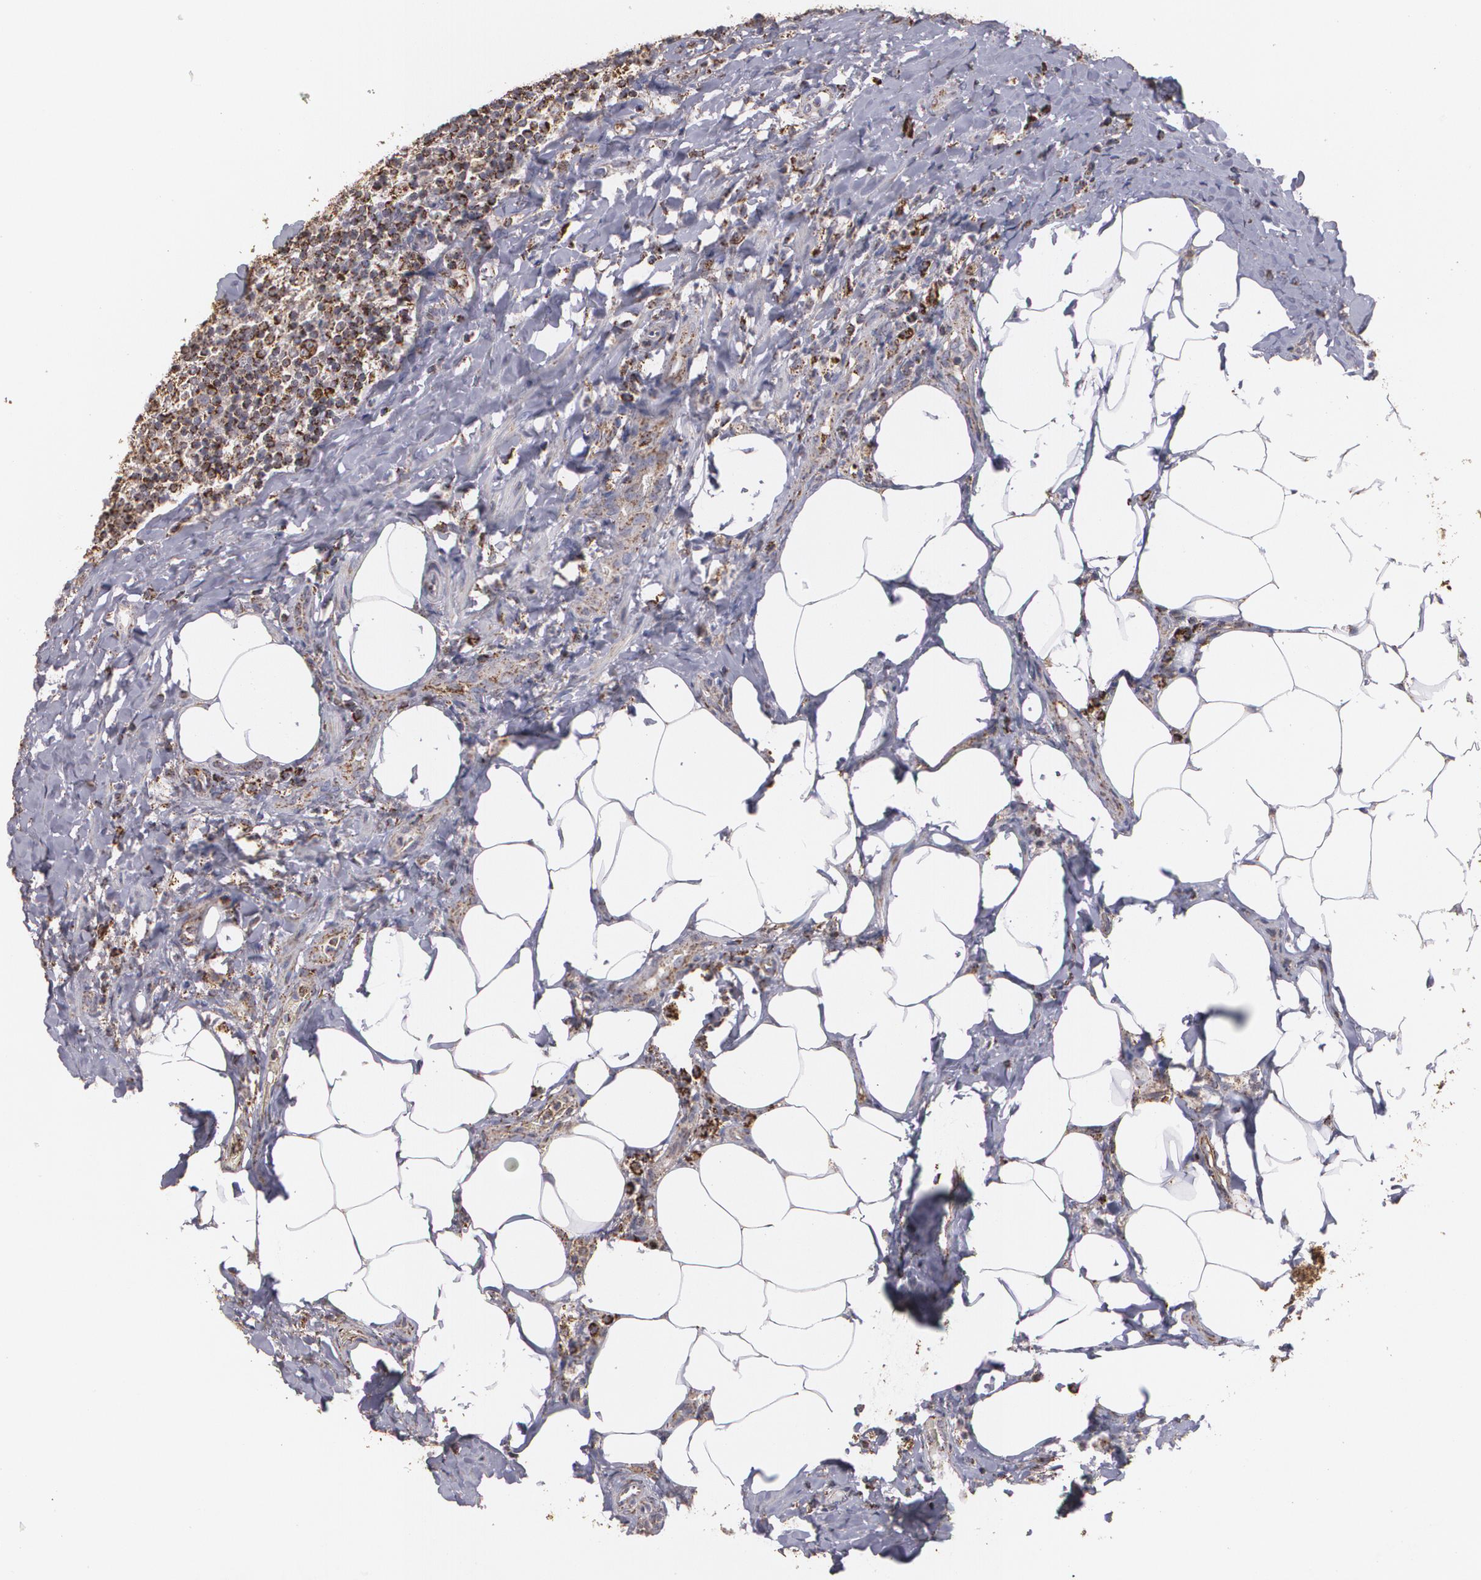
{"staining": {"intensity": "moderate", "quantity": "25%-75%", "location": "cytoplasmic/membranous"}, "tissue": "lymph node", "cell_type": "Non-germinal center cells", "image_type": "normal", "snomed": [{"axis": "morphology", "description": "Normal tissue, NOS"}, {"axis": "morphology", "description": "Inflammation, NOS"}, {"axis": "topography", "description": "Lymph node"}], "caption": "Lymph node stained for a protein (brown) shows moderate cytoplasmic/membranous positive positivity in approximately 25%-75% of non-germinal center cells.", "gene": "HSPD1", "patient": {"sex": "male", "age": 46}}